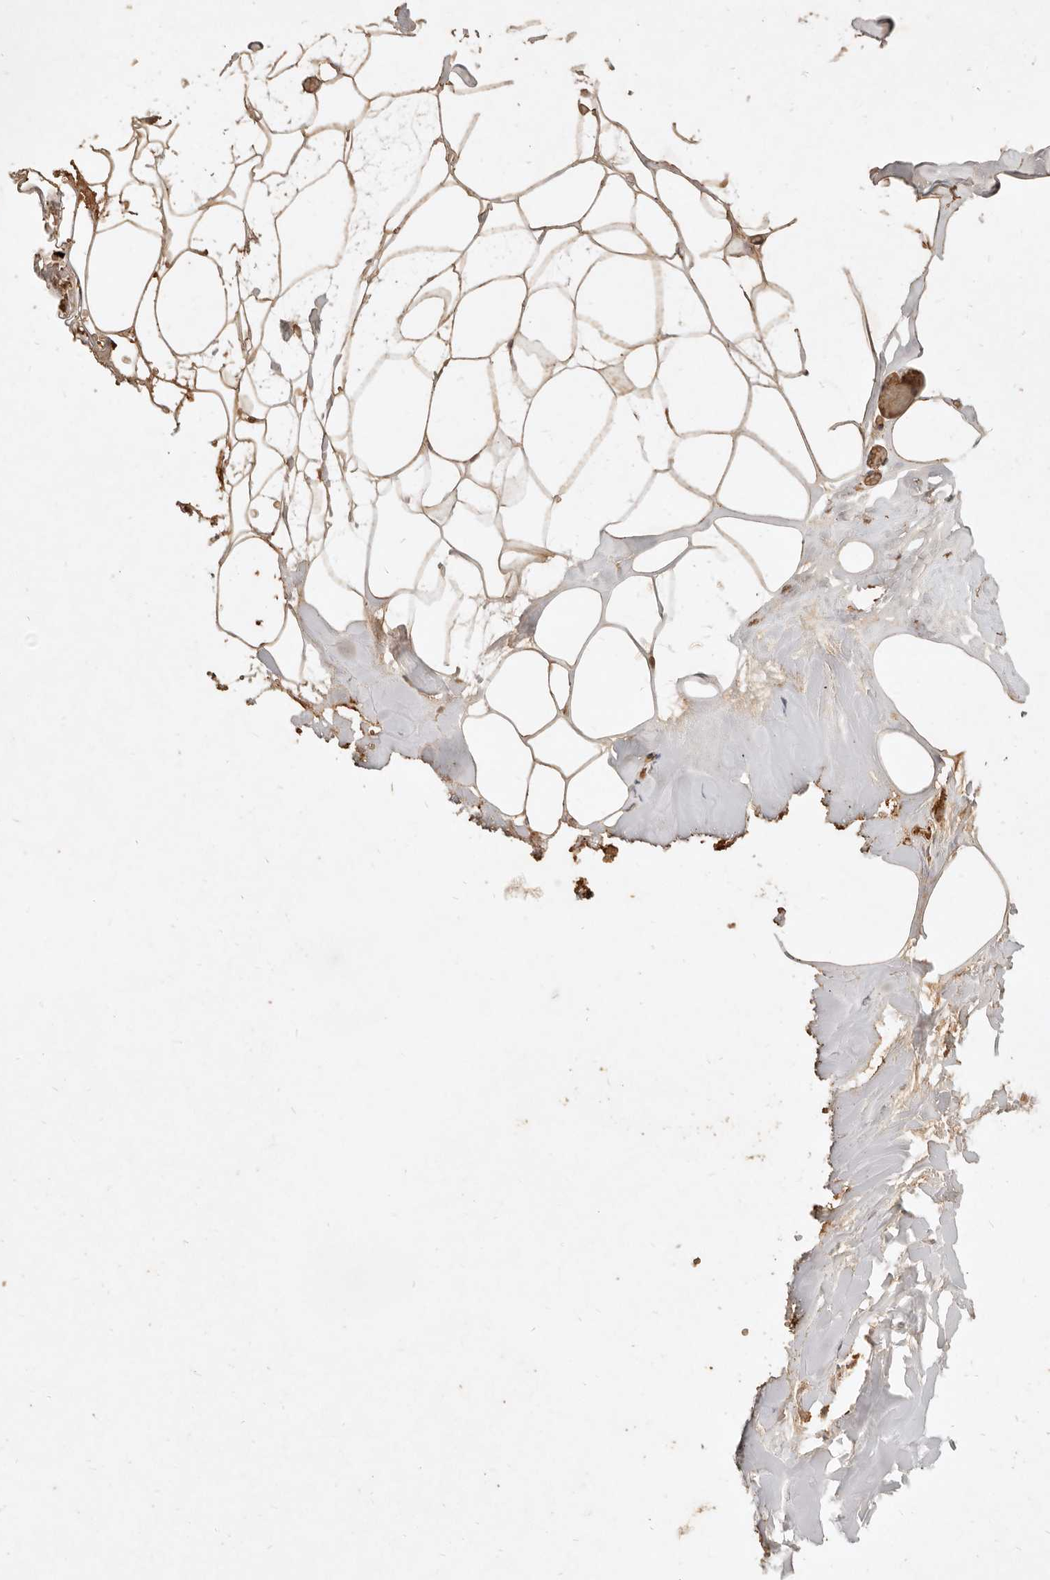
{"staining": {"intensity": "moderate", "quantity": ">75%", "location": "cytoplasmic/membranous"}, "tissue": "adipose tissue", "cell_type": "Adipocytes", "image_type": "normal", "snomed": [{"axis": "morphology", "description": "Normal tissue, NOS"}, {"axis": "morphology", "description": "Fibrosis, NOS"}, {"axis": "topography", "description": "Breast"}, {"axis": "topography", "description": "Adipose tissue"}], "caption": "Immunohistochemistry of unremarkable human adipose tissue exhibits medium levels of moderate cytoplasmic/membranous positivity in approximately >75% of adipocytes.", "gene": "FAM180B", "patient": {"sex": "female", "age": 39}}